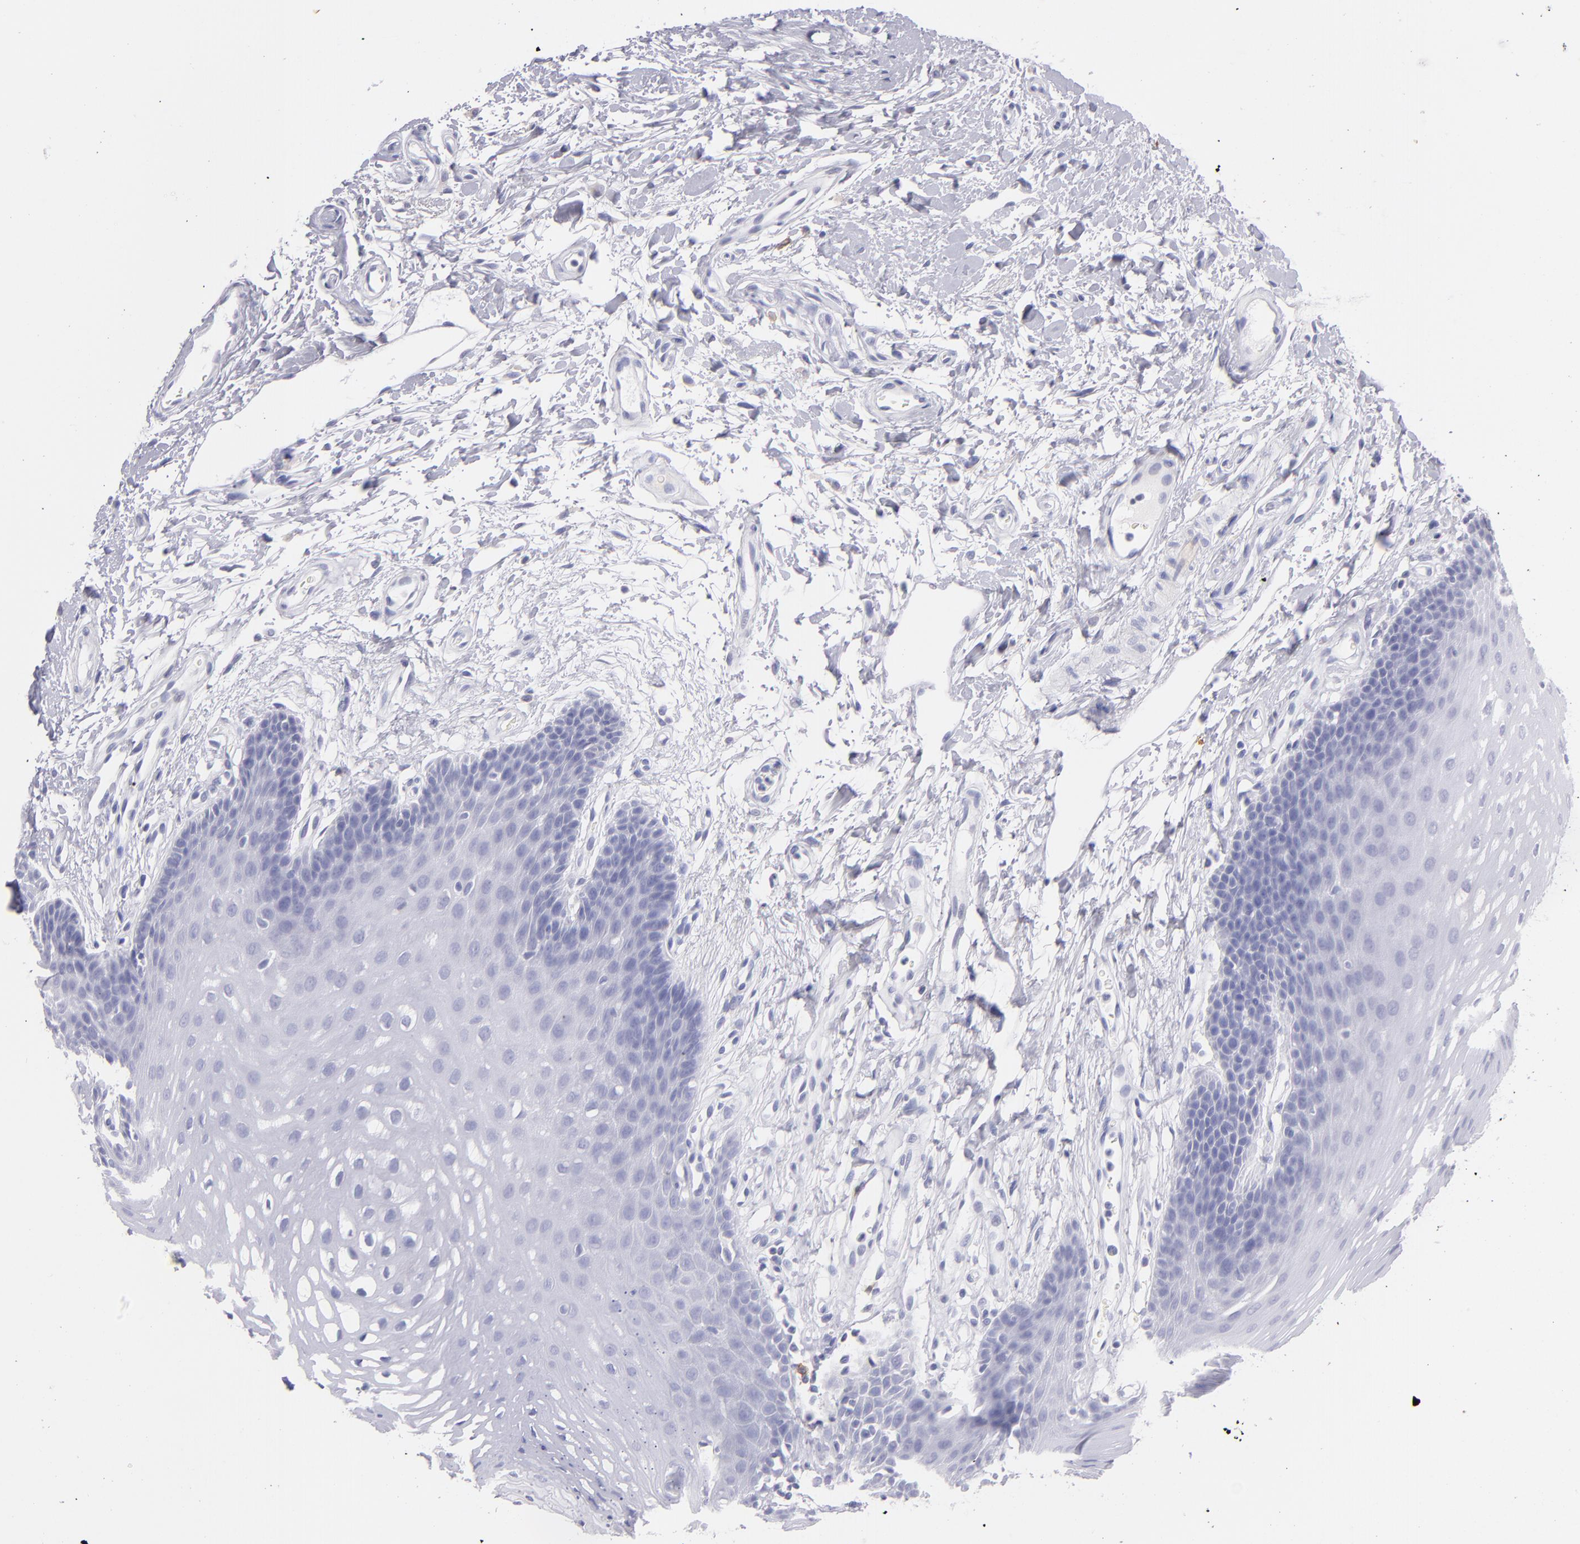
{"staining": {"intensity": "weak", "quantity": "<25%", "location": "cytoplasmic/membranous"}, "tissue": "oral mucosa", "cell_type": "Squamous epithelial cells", "image_type": "normal", "snomed": [{"axis": "morphology", "description": "Normal tissue, NOS"}, {"axis": "topography", "description": "Oral tissue"}], "caption": "An IHC micrograph of normal oral mucosa is shown. There is no staining in squamous epithelial cells of oral mucosa.", "gene": "IL2RA", "patient": {"sex": "male", "age": 62}}